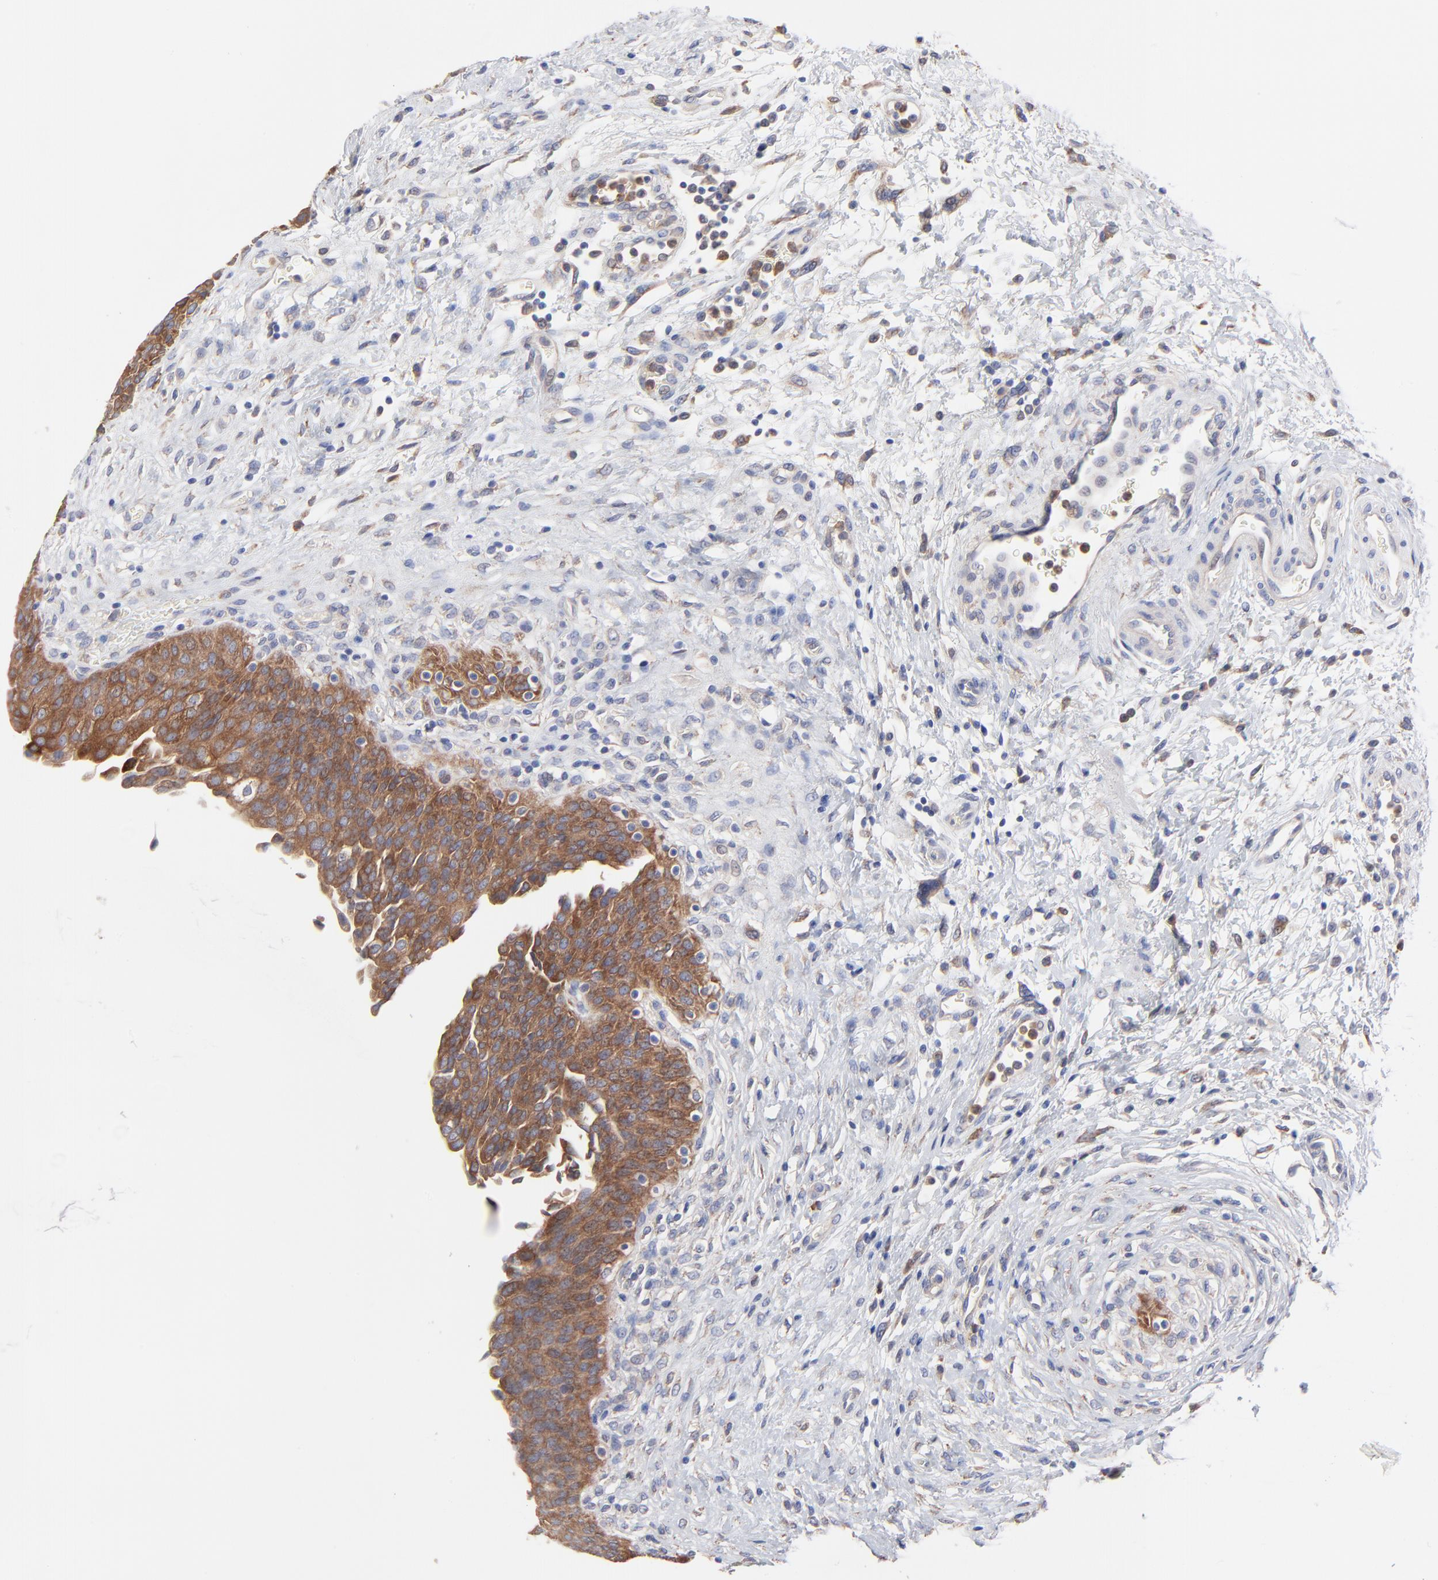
{"staining": {"intensity": "strong", "quantity": ">75%", "location": "cytoplasmic/membranous"}, "tissue": "urinary bladder", "cell_type": "Urothelial cells", "image_type": "normal", "snomed": [{"axis": "morphology", "description": "Normal tissue, NOS"}, {"axis": "morphology", "description": "Dysplasia, NOS"}, {"axis": "topography", "description": "Urinary bladder"}], "caption": "Immunohistochemistry of benign urinary bladder displays high levels of strong cytoplasmic/membranous staining in about >75% of urothelial cells.", "gene": "PPFIBP2", "patient": {"sex": "male", "age": 35}}